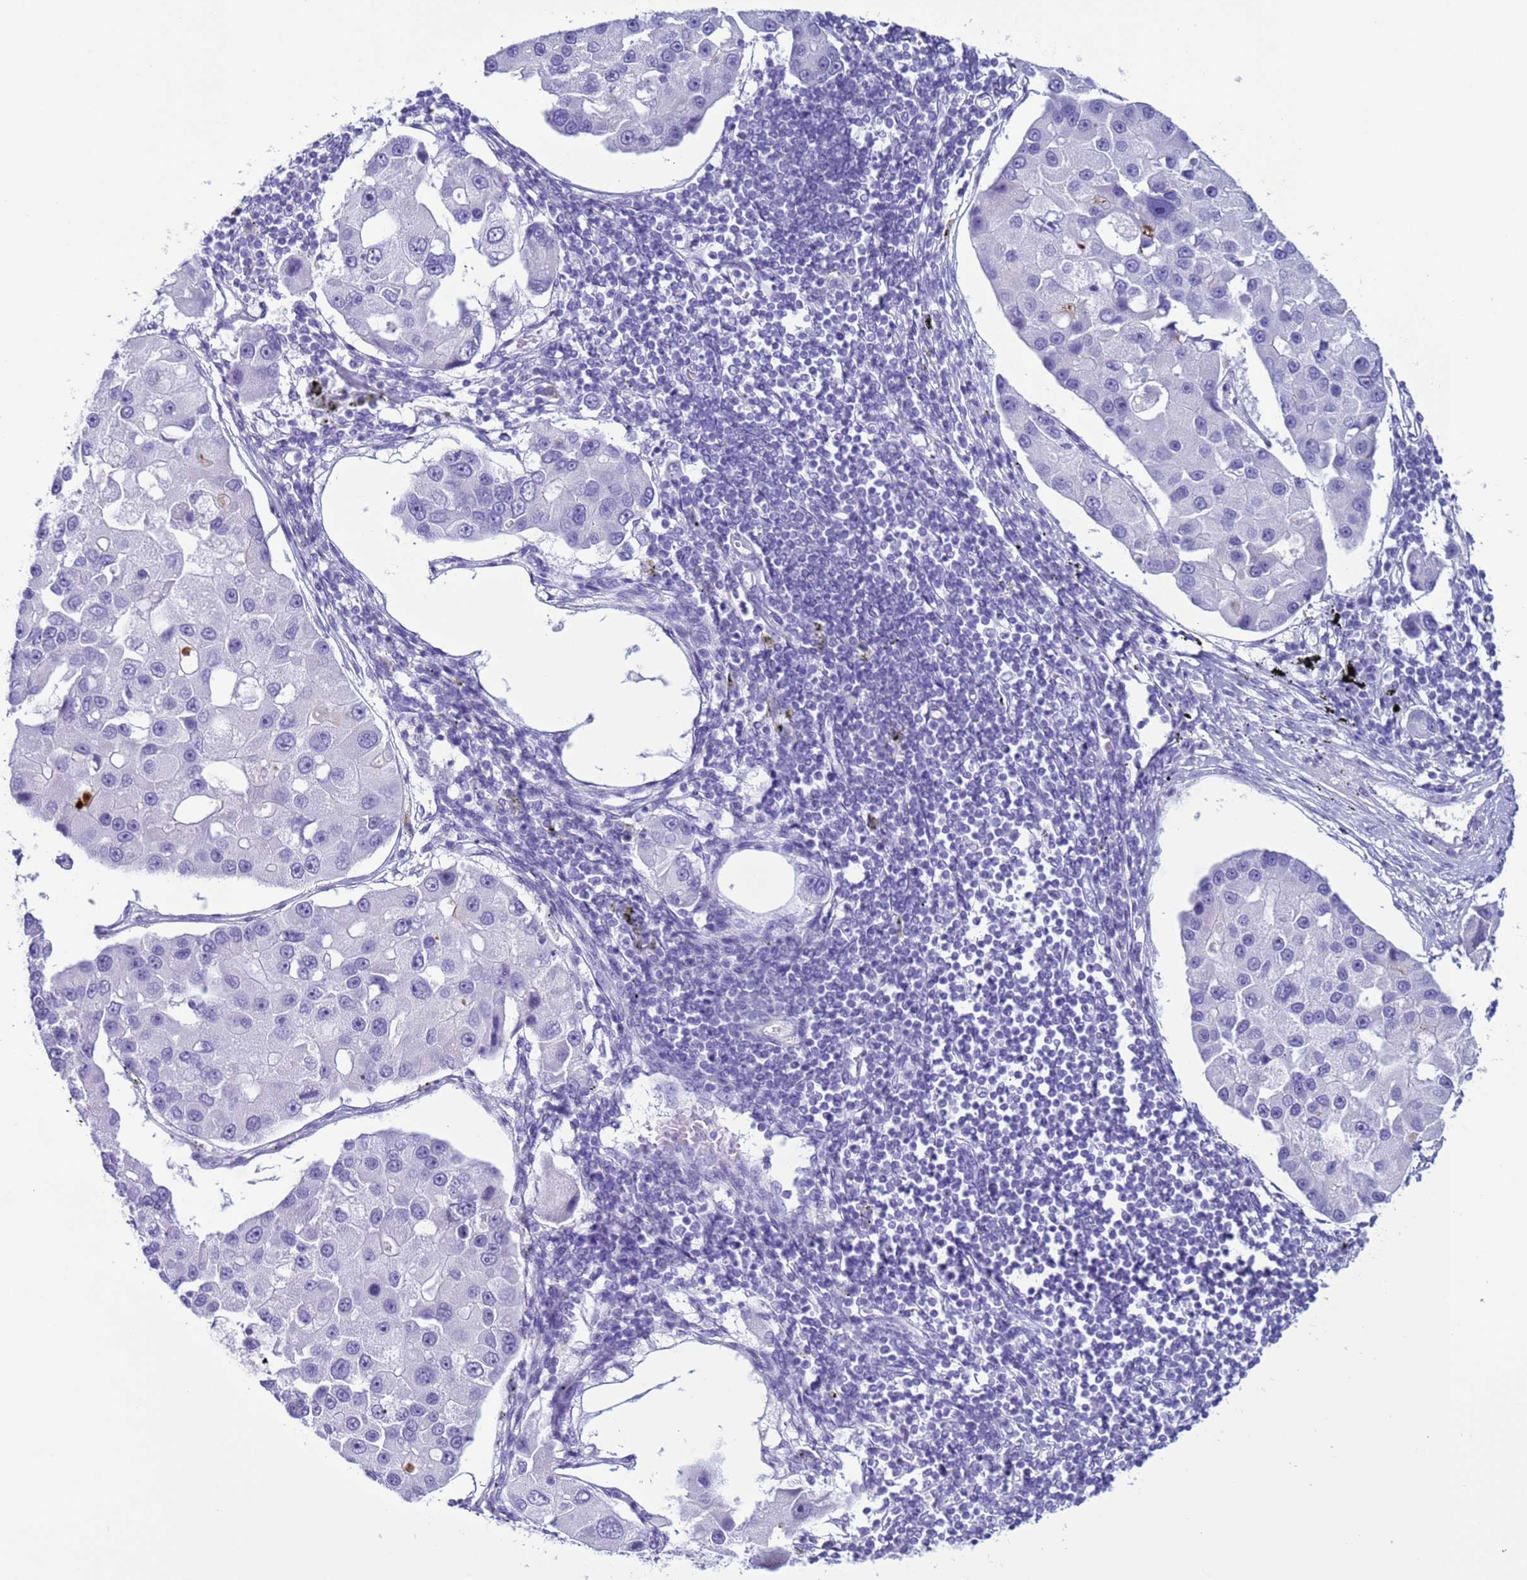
{"staining": {"intensity": "negative", "quantity": "none", "location": "none"}, "tissue": "lung cancer", "cell_type": "Tumor cells", "image_type": "cancer", "snomed": [{"axis": "morphology", "description": "Adenocarcinoma, NOS"}, {"axis": "topography", "description": "Lung"}], "caption": "This histopathology image is of lung cancer (adenocarcinoma) stained with immunohistochemistry to label a protein in brown with the nuclei are counter-stained blue. There is no positivity in tumor cells.", "gene": "CST4", "patient": {"sex": "female", "age": 54}}